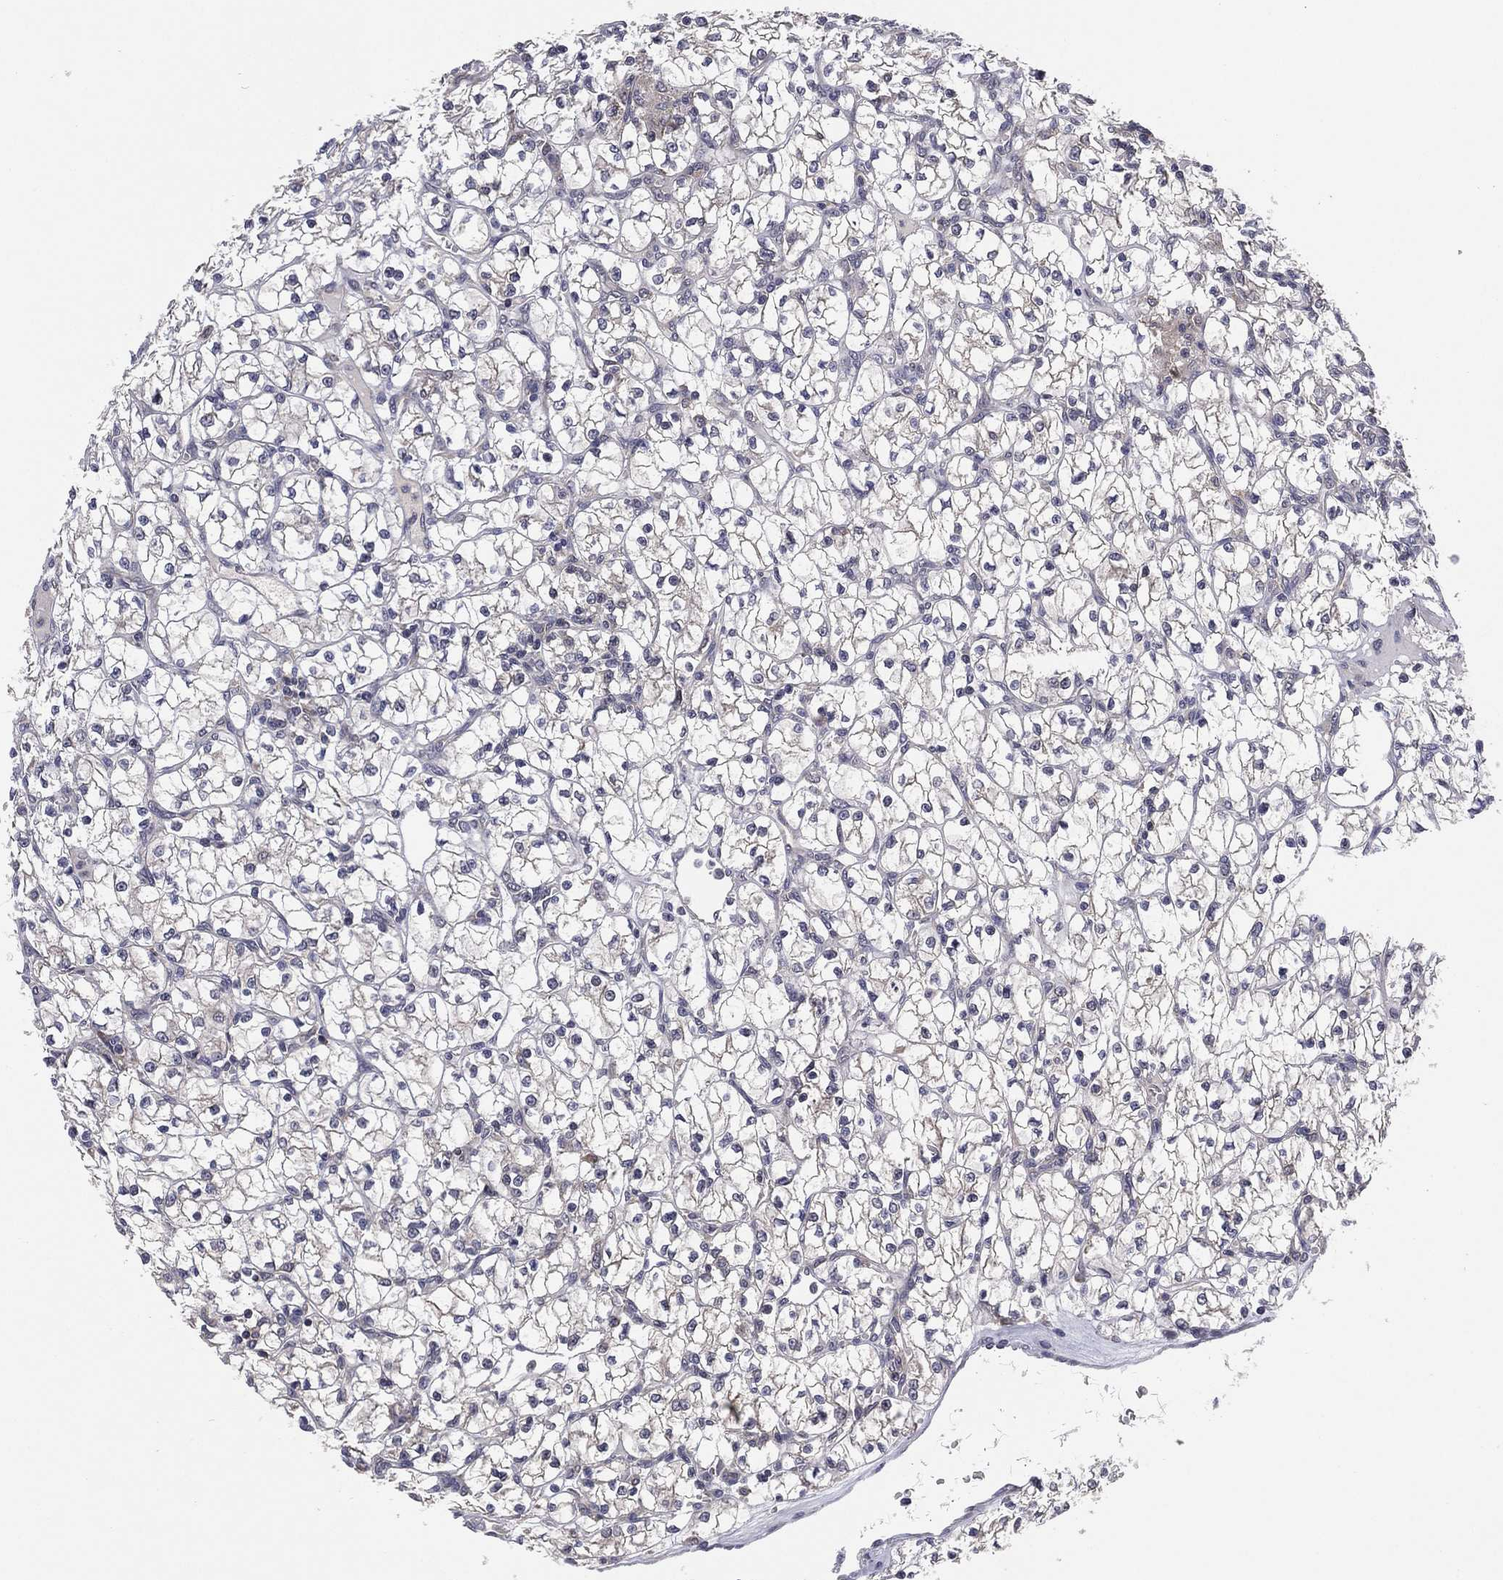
{"staining": {"intensity": "negative", "quantity": "none", "location": "none"}, "tissue": "renal cancer", "cell_type": "Tumor cells", "image_type": "cancer", "snomed": [{"axis": "morphology", "description": "Adenocarcinoma, NOS"}, {"axis": "topography", "description": "Kidney"}], "caption": "A high-resolution histopathology image shows IHC staining of adenocarcinoma (renal), which reveals no significant staining in tumor cells.", "gene": "SELENOO", "patient": {"sex": "female", "age": 64}}